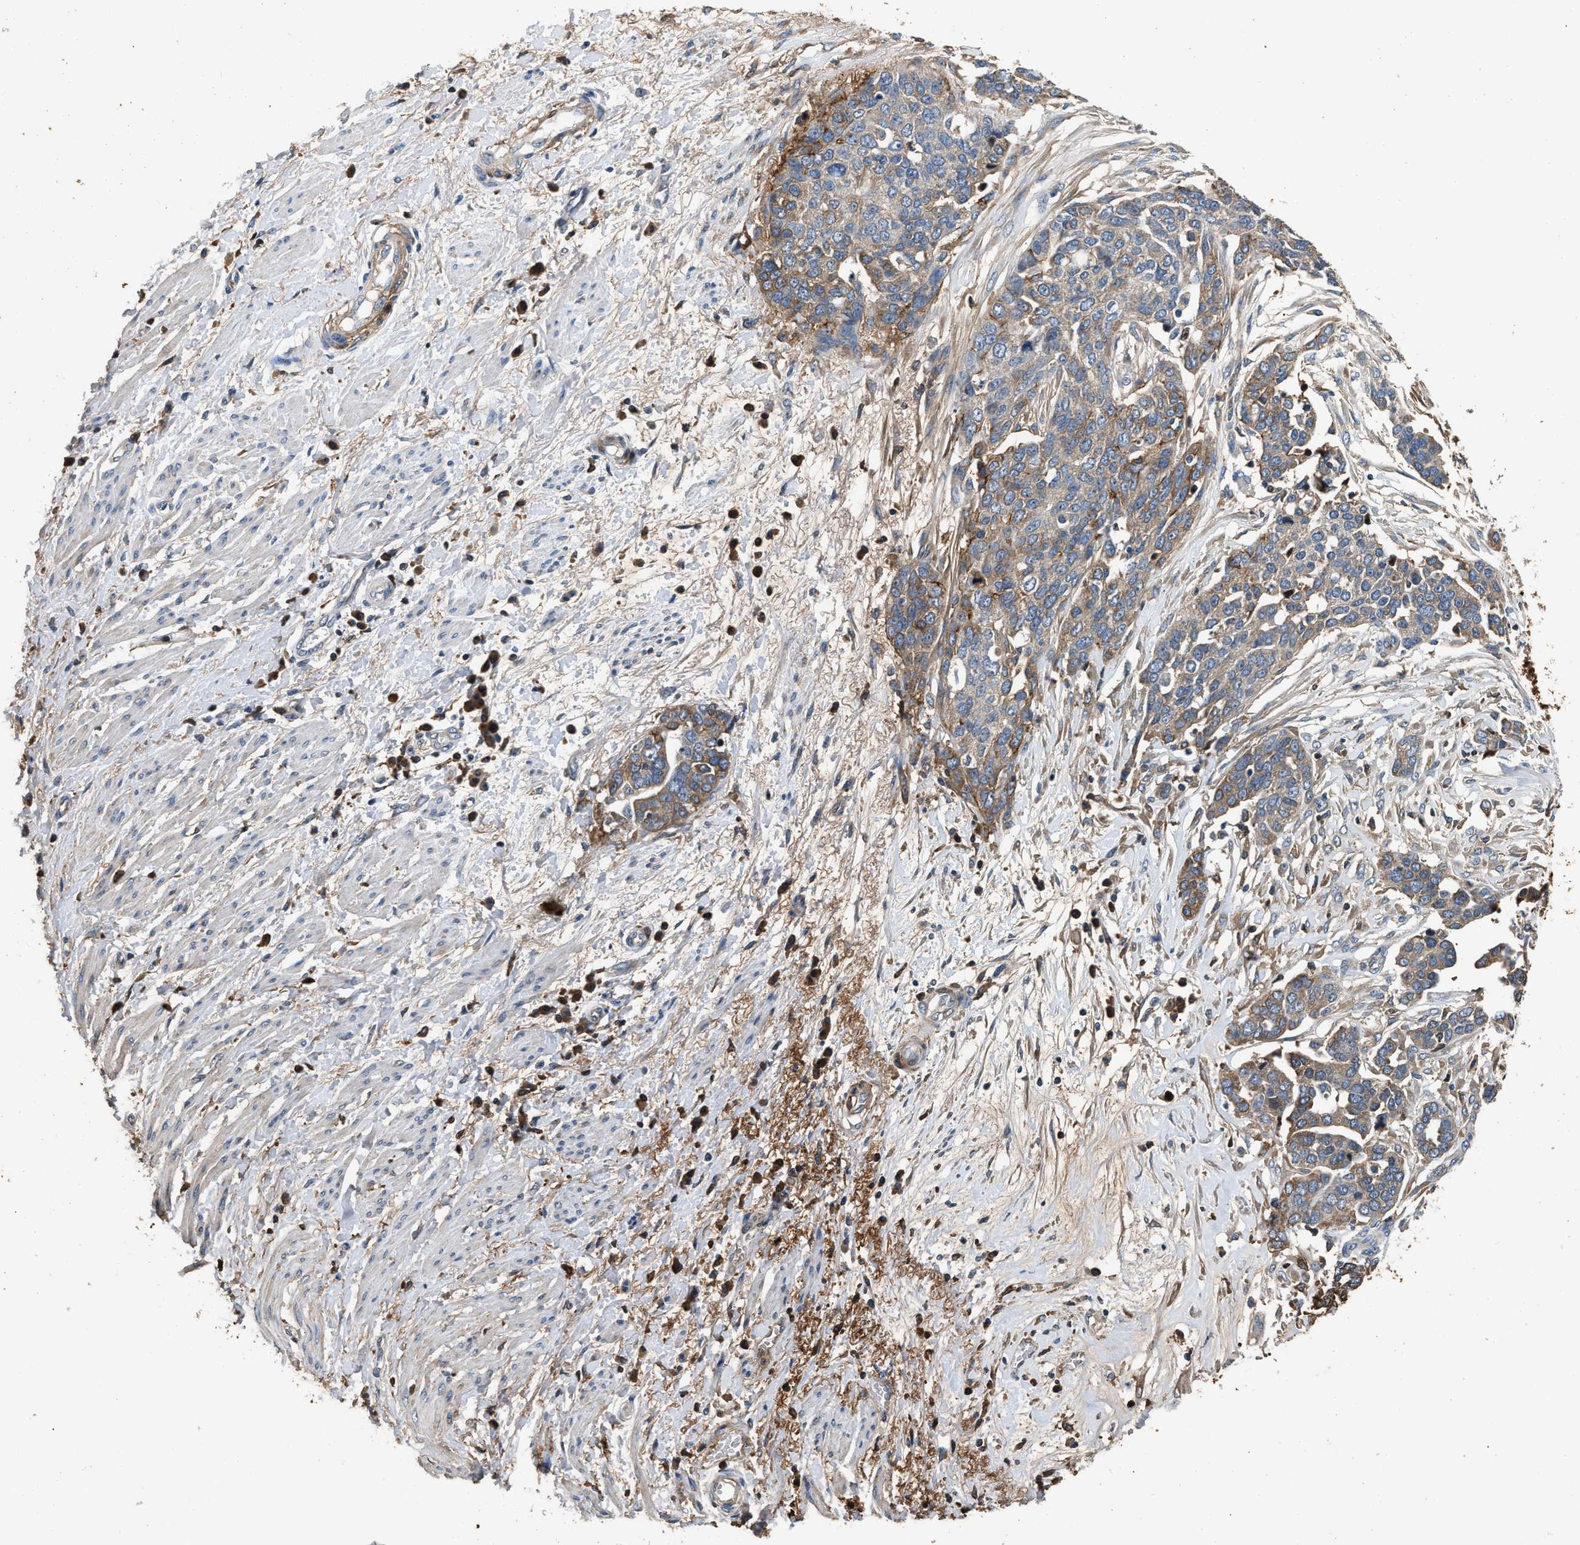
{"staining": {"intensity": "moderate", "quantity": ">75%", "location": "cytoplasmic/membranous"}, "tissue": "ovarian cancer", "cell_type": "Tumor cells", "image_type": "cancer", "snomed": [{"axis": "morphology", "description": "Cystadenocarcinoma, serous, NOS"}, {"axis": "topography", "description": "Ovary"}], "caption": "Protein analysis of ovarian cancer tissue exhibits moderate cytoplasmic/membranous expression in about >75% of tumor cells. (DAB = brown stain, brightfield microscopy at high magnification).", "gene": "C3", "patient": {"sex": "female", "age": 44}}